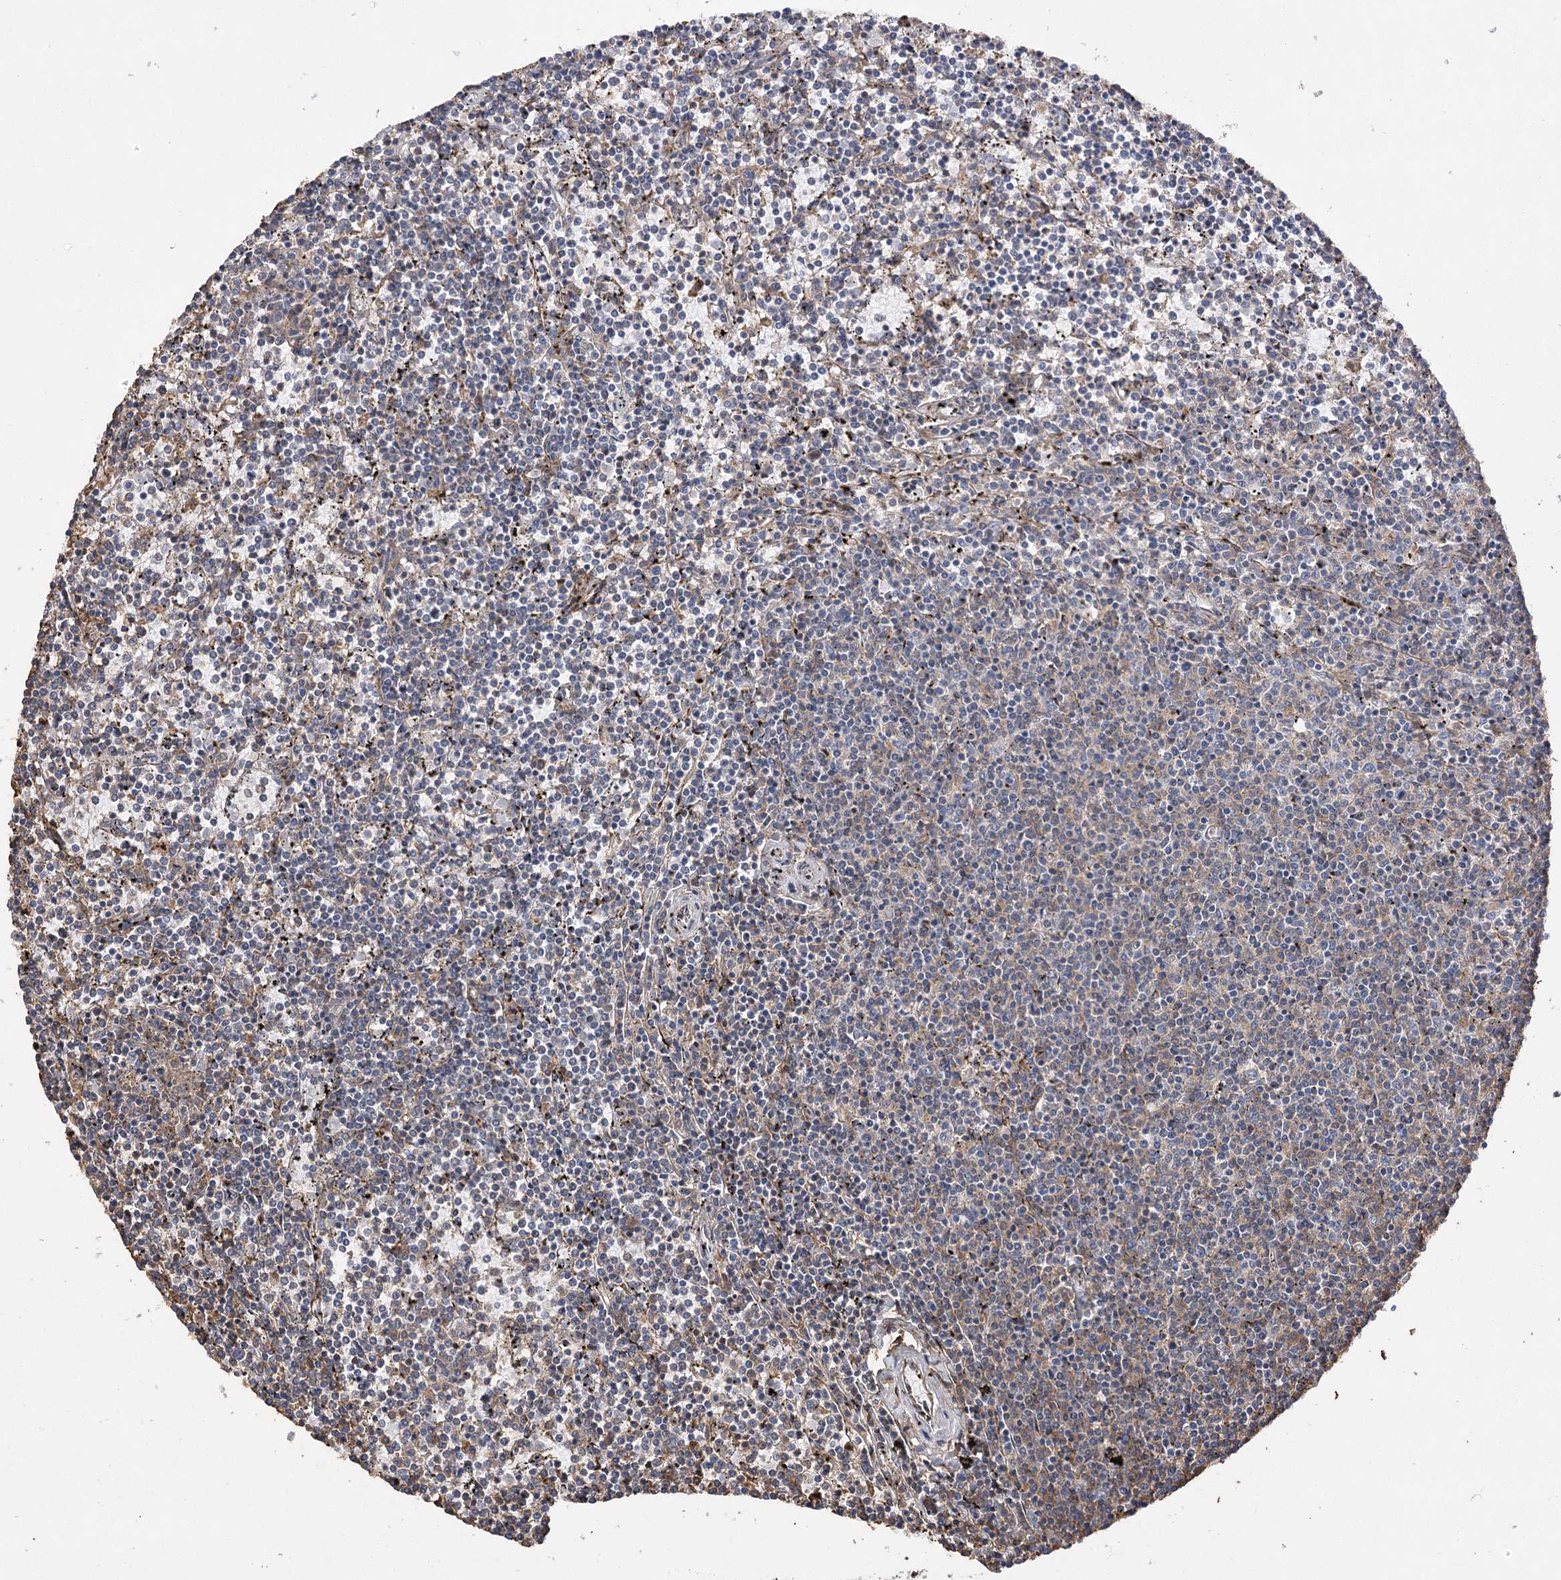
{"staining": {"intensity": "negative", "quantity": "none", "location": "none"}, "tissue": "lymphoma", "cell_type": "Tumor cells", "image_type": "cancer", "snomed": [{"axis": "morphology", "description": "Malignant lymphoma, non-Hodgkin's type, Low grade"}, {"axis": "topography", "description": "Spleen"}], "caption": "DAB (3,3'-diaminobenzidine) immunohistochemical staining of lymphoma exhibits no significant positivity in tumor cells. (Brightfield microscopy of DAB (3,3'-diaminobenzidine) IHC at high magnification).", "gene": "OBSL1", "patient": {"sex": "female", "age": 50}}